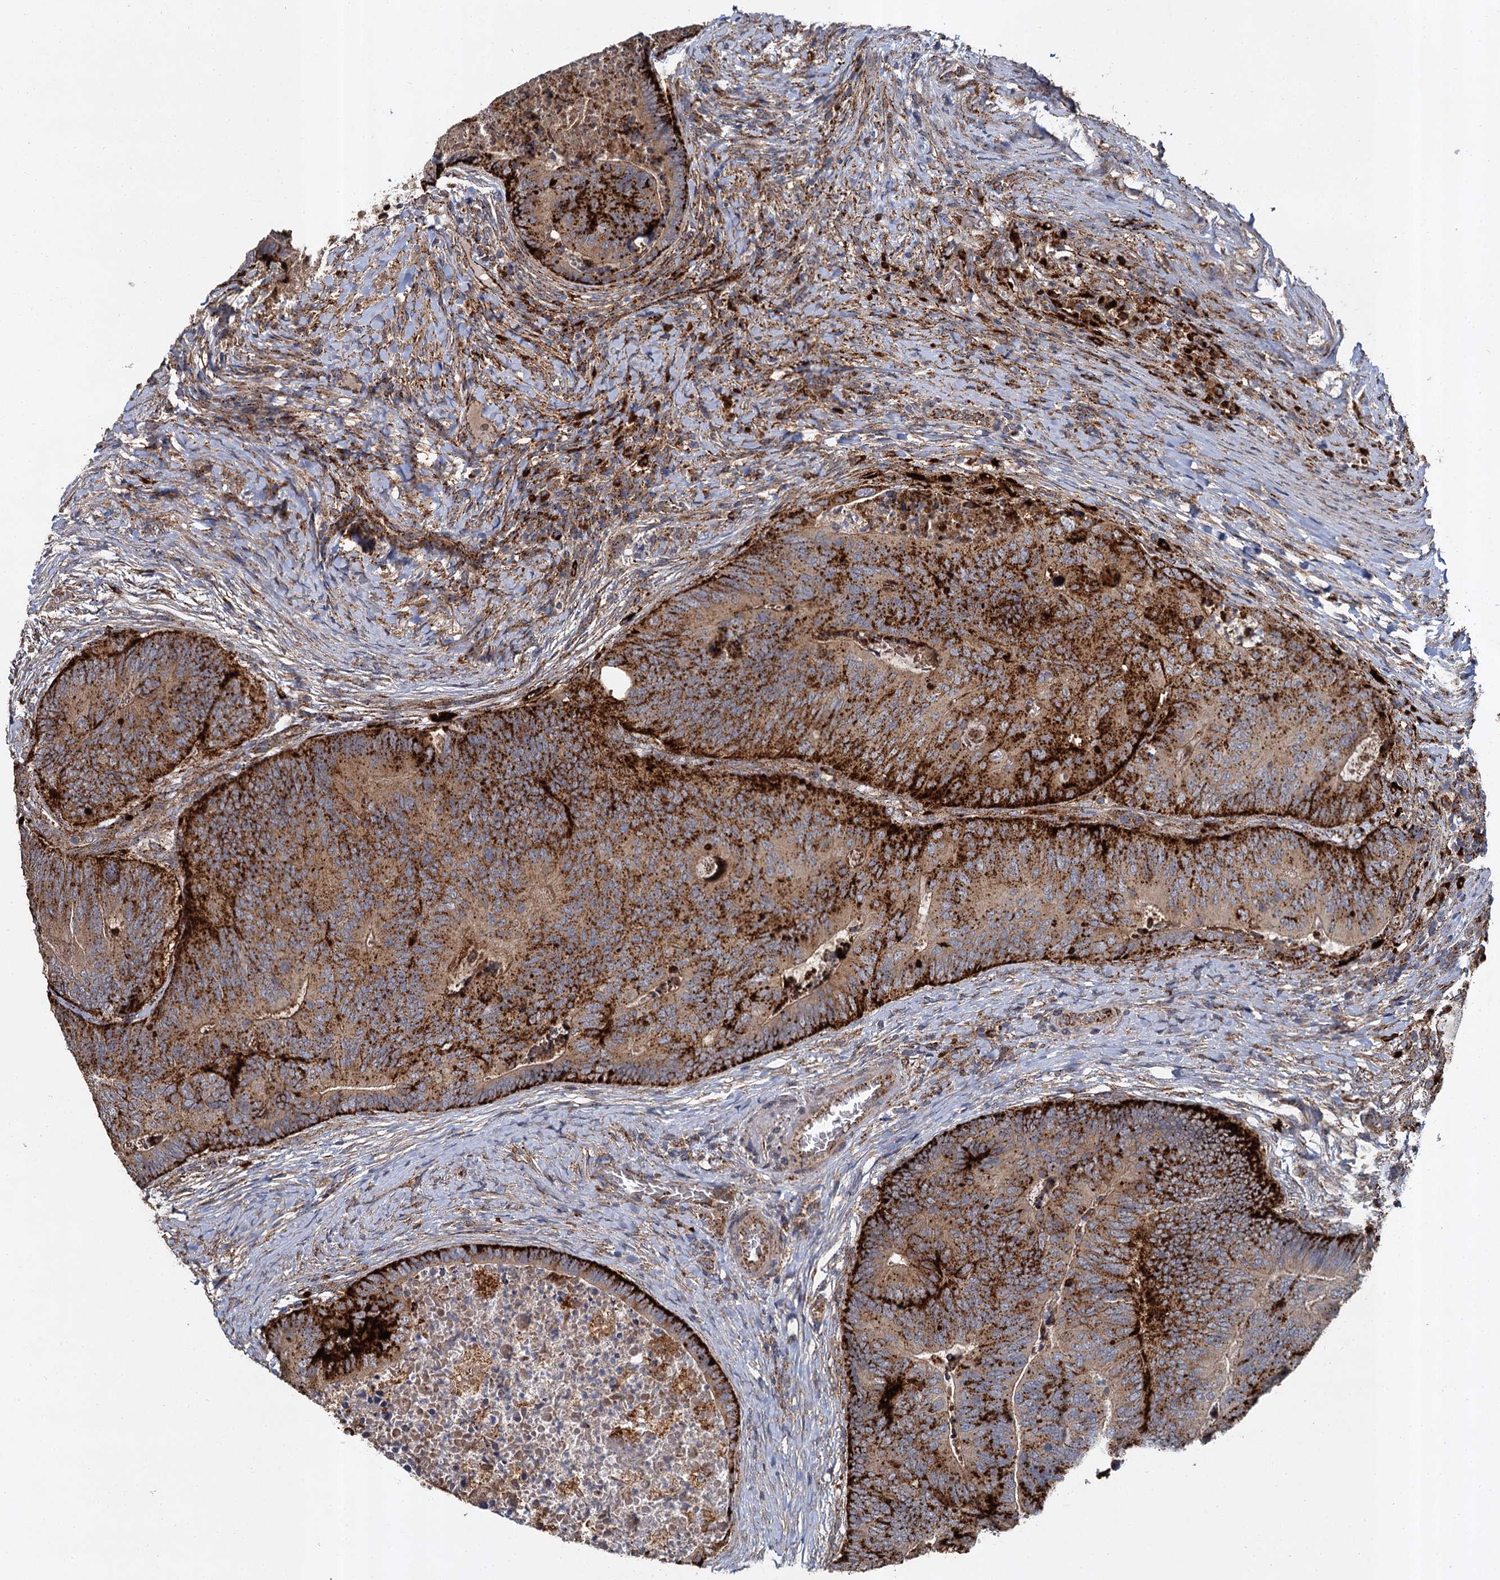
{"staining": {"intensity": "strong", "quantity": ">75%", "location": "cytoplasmic/membranous"}, "tissue": "colorectal cancer", "cell_type": "Tumor cells", "image_type": "cancer", "snomed": [{"axis": "morphology", "description": "Adenocarcinoma, NOS"}, {"axis": "topography", "description": "Colon"}], "caption": "The histopathology image reveals immunohistochemical staining of colorectal cancer. There is strong cytoplasmic/membranous positivity is appreciated in approximately >75% of tumor cells.", "gene": "GBA1", "patient": {"sex": "female", "age": 67}}